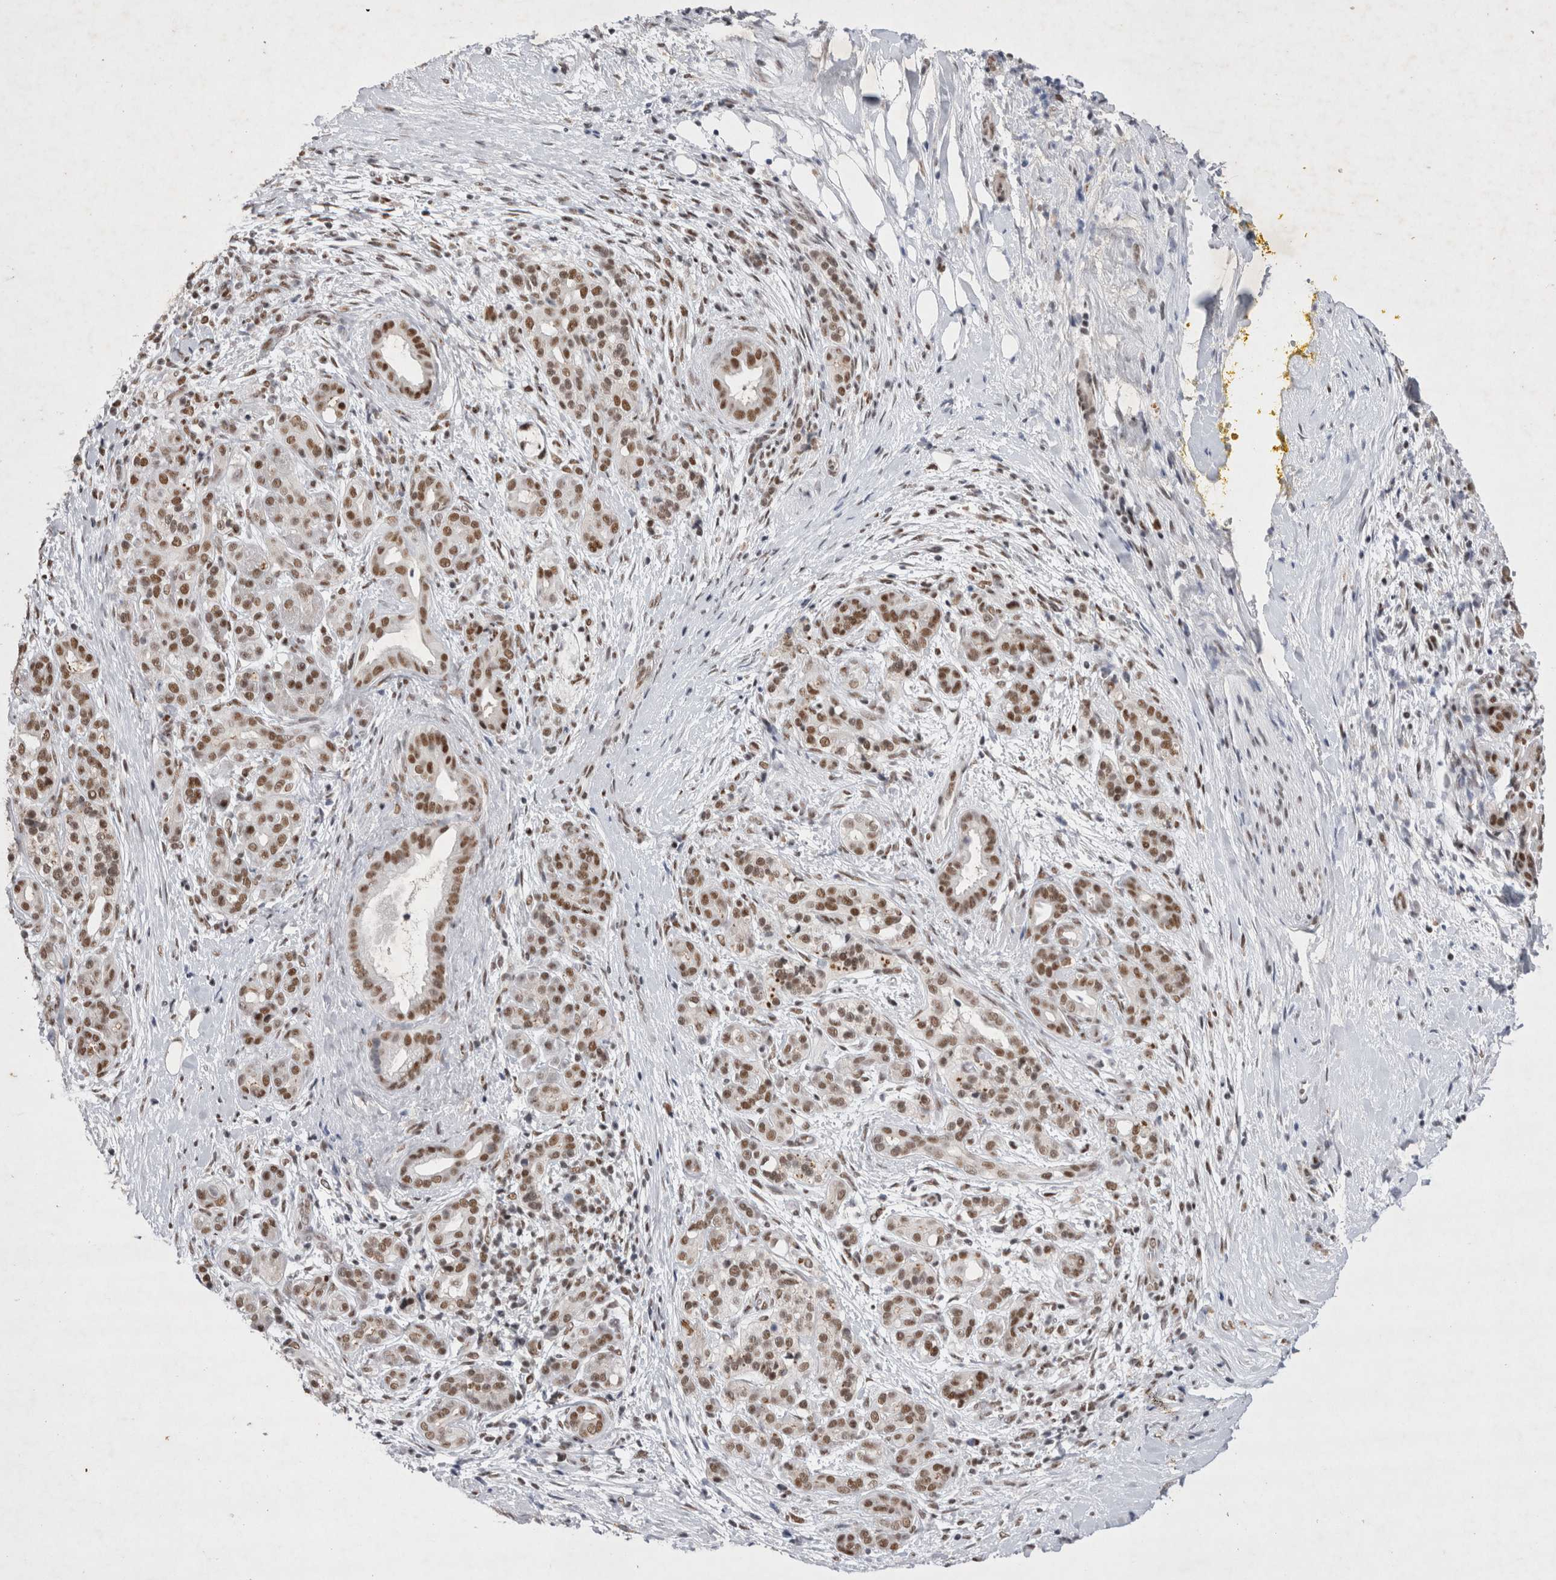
{"staining": {"intensity": "moderate", "quantity": ">75%", "location": "nuclear"}, "tissue": "pancreatic cancer", "cell_type": "Tumor cells", "image_type": "cancer", "snomed": [{"axis": "morphology", "description": "Adenocarcinoma, NOS"}, {"axis": "topography", "description": "Pancreas"}], "caption": "An image showing moderate nuclear expression in approximately >75% of tumor cells in pancreatic adenocarcinoma, as visualized by brown immunohistochemical staining.", "gene": "RBM6", "patient": {"sex": "male", "age": 58}}